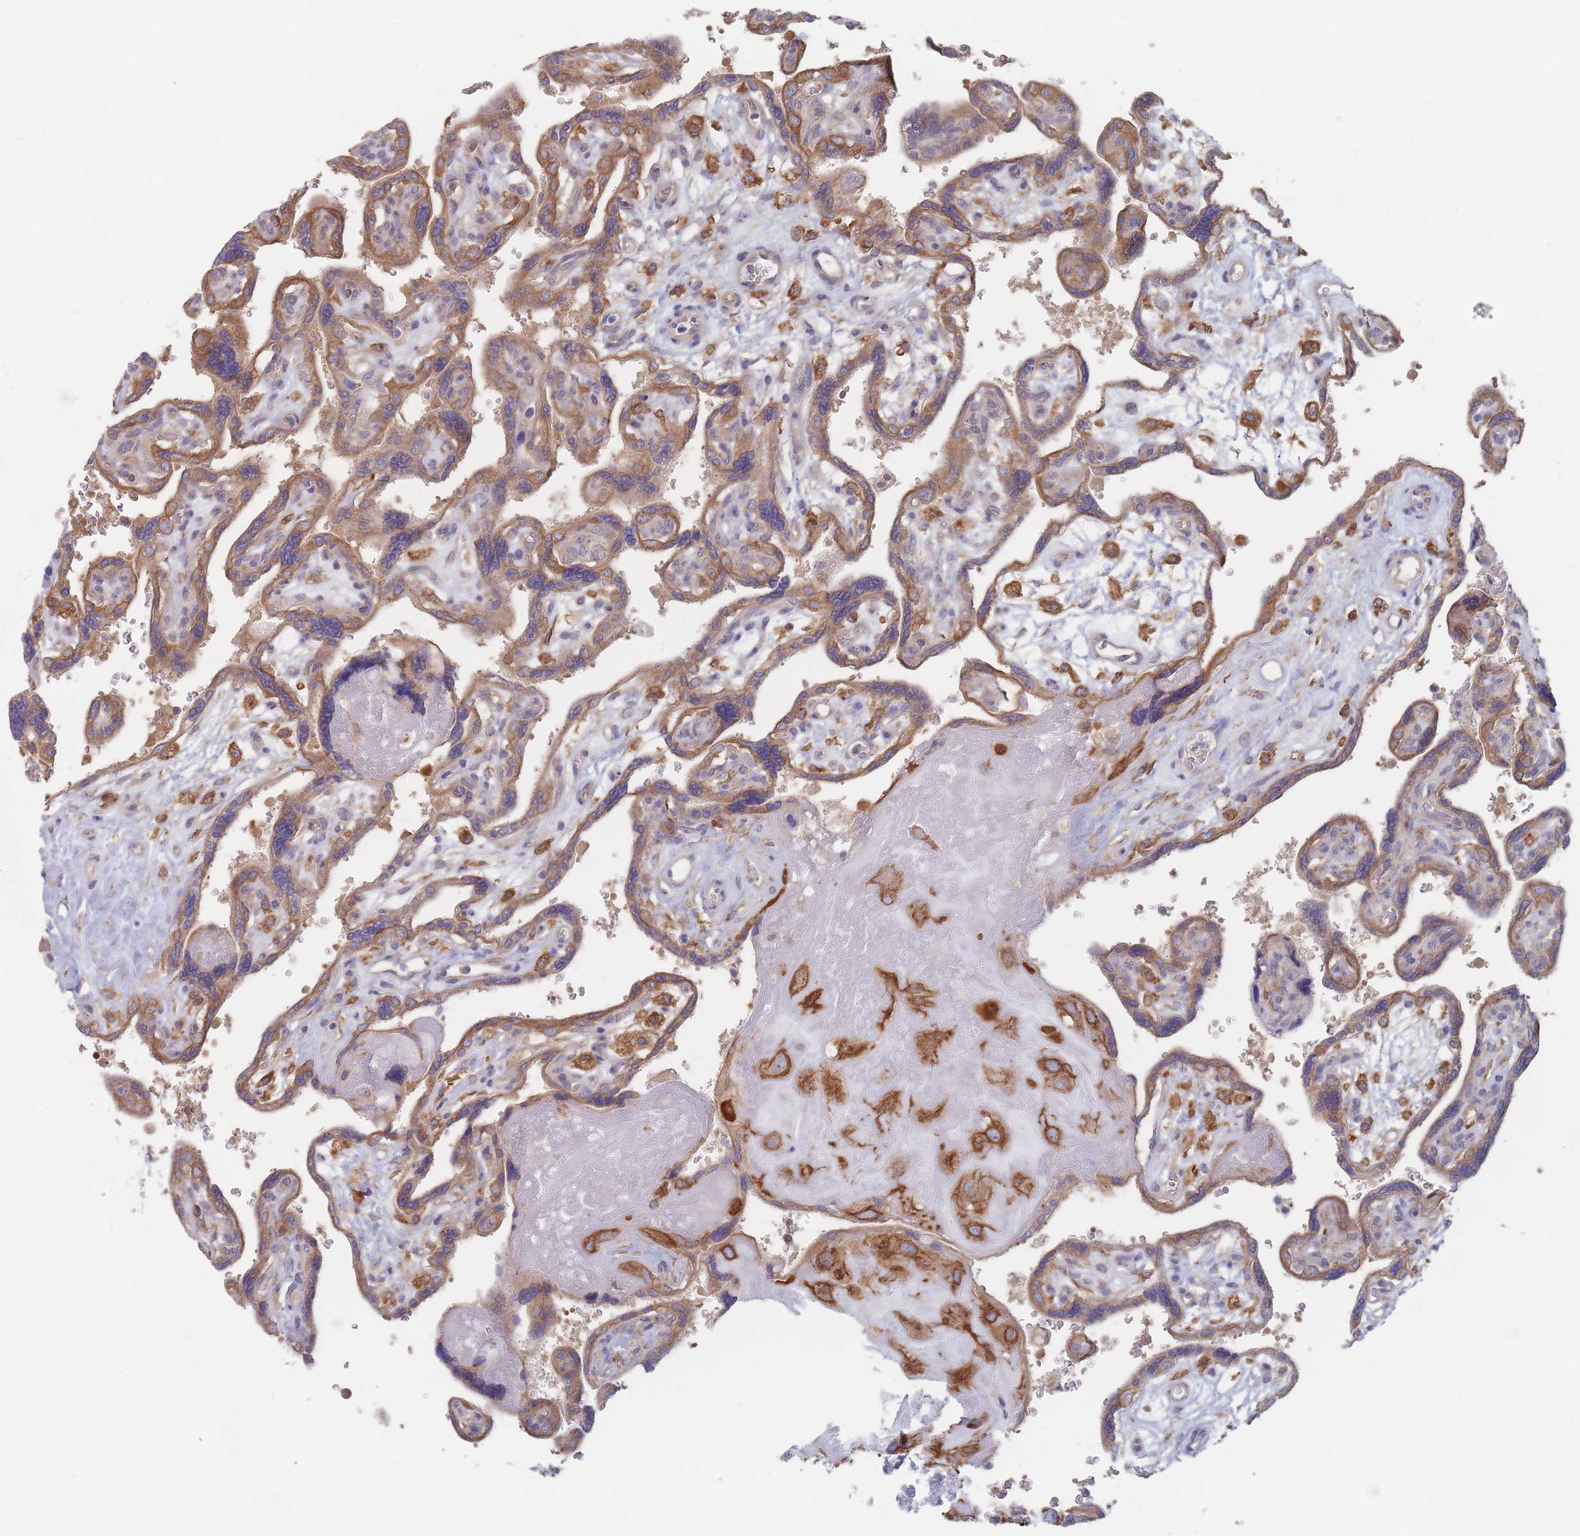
{"staining": {"intensity": "strong", "quantity": ">75%", "location": "cytoplasmic/membranous"}, "tissue": "placenta", "cell_type": "Decidual cells", "image_type": "normal", "snomed": [{"axis": "morphology", "description": "Normal tissue, NOS"}, {"axis": "topography", "description": "Placenta"}], "caption": "A high amount of strong cytoplasmic/membranous expression is seen in approximately >75% of decidual cells in unremarkable placenta. The protein of interest is shown in brown color, while the nuclei are stained blue.", "gene": "EFCC1", "patient": {"sex": "female", "age": 39}}